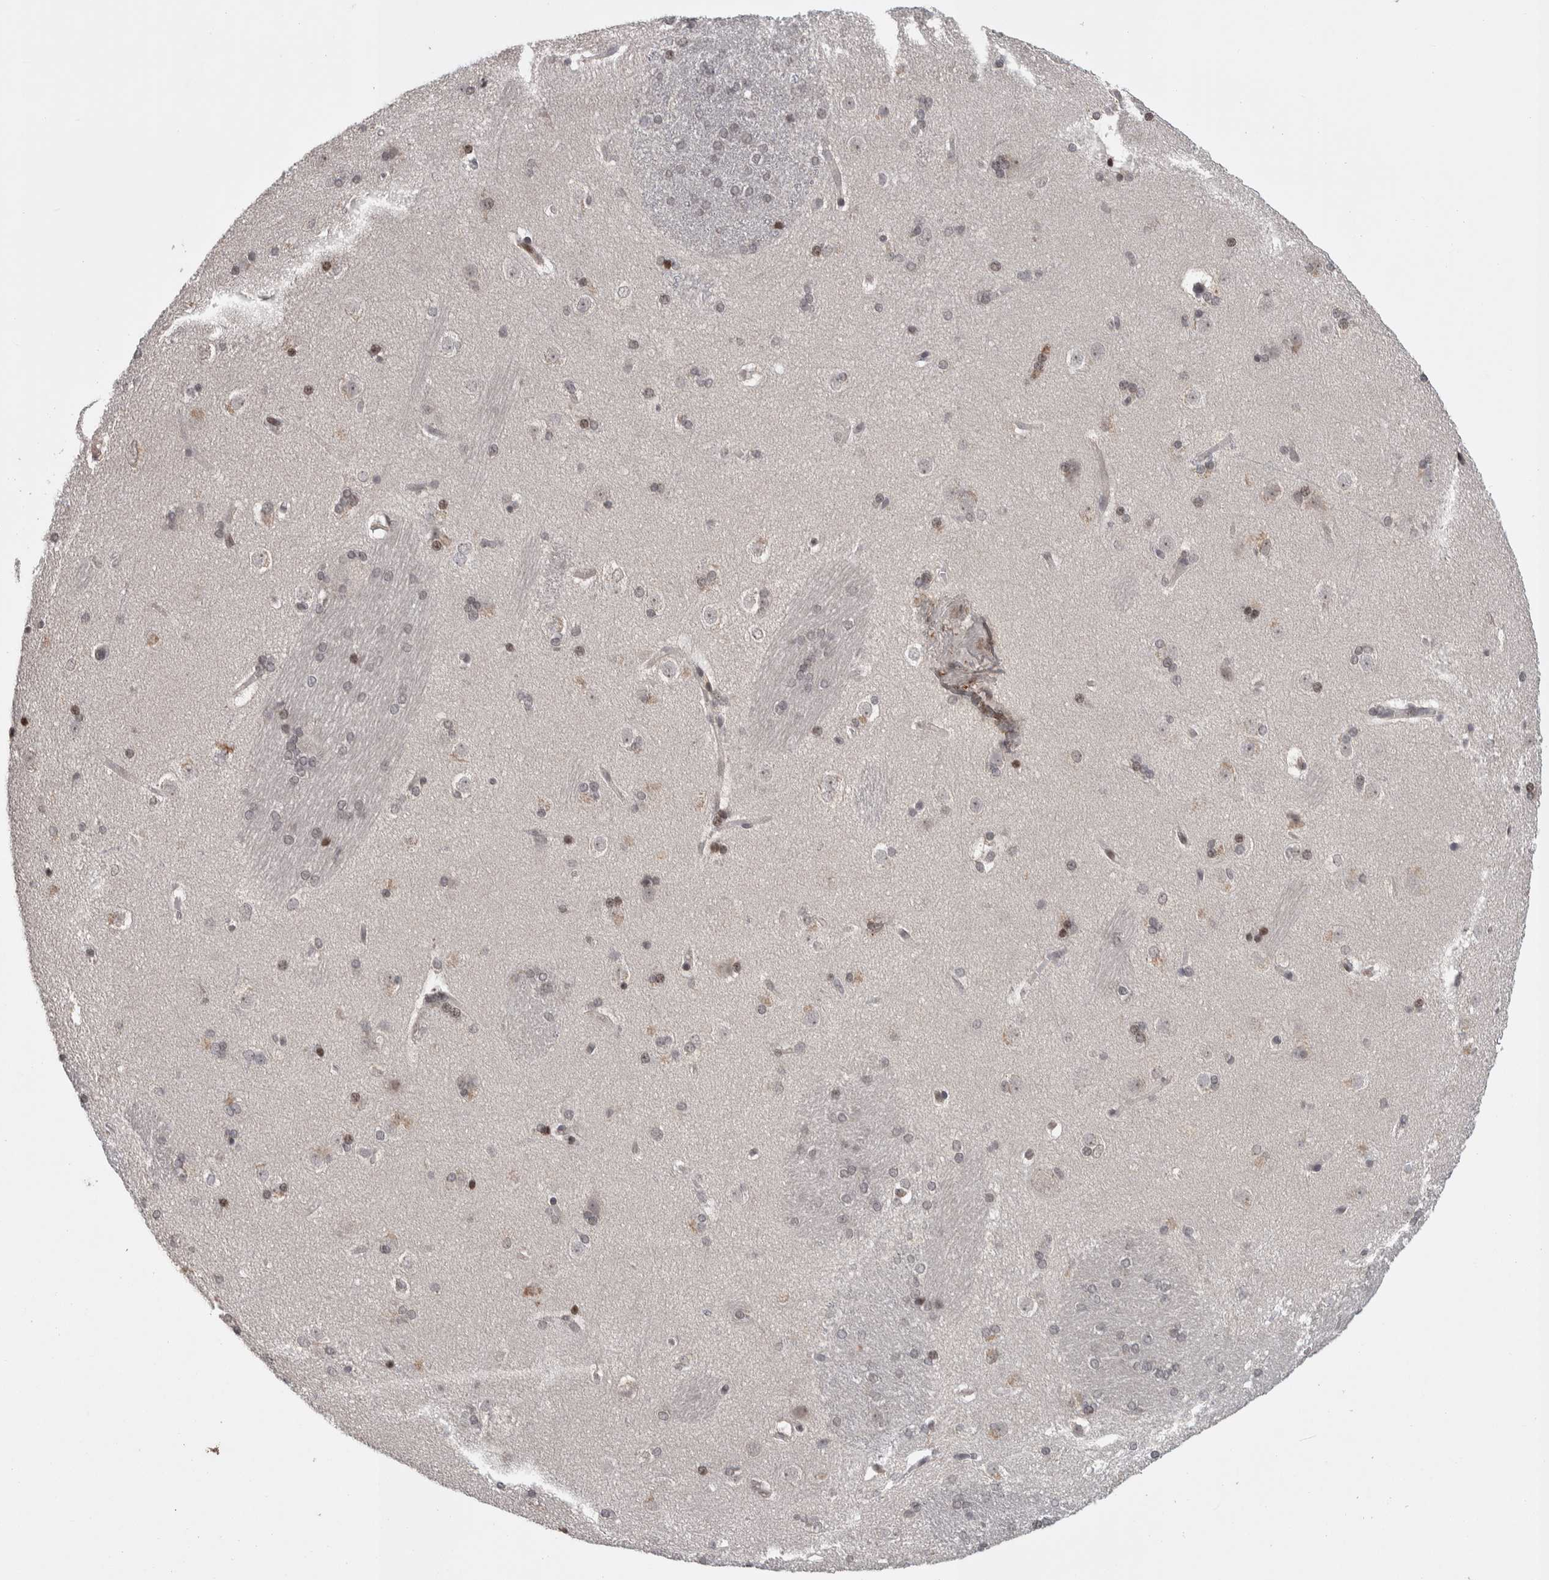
{"staining": {"intensity": "moderate", "quantity": "25%-75%", "location": "nuclear"}, "tissue": "caudate", "cell_type": "Glial cells", "image_type": "normal", "snomed": [{"axis": "morphology", "description": "Normal tissue, NOS"}, {"axis": "topography", "description": "Lateral ventricle wall"}], "caption": "A high-resolution photomicrograph shows IHC staining of normal caudate, which displays moderate nuclear positivity in about 25%-75% of glial cells.", "gene": "ZSCAN21", "patient": {"sex": "female", "age": 19}}